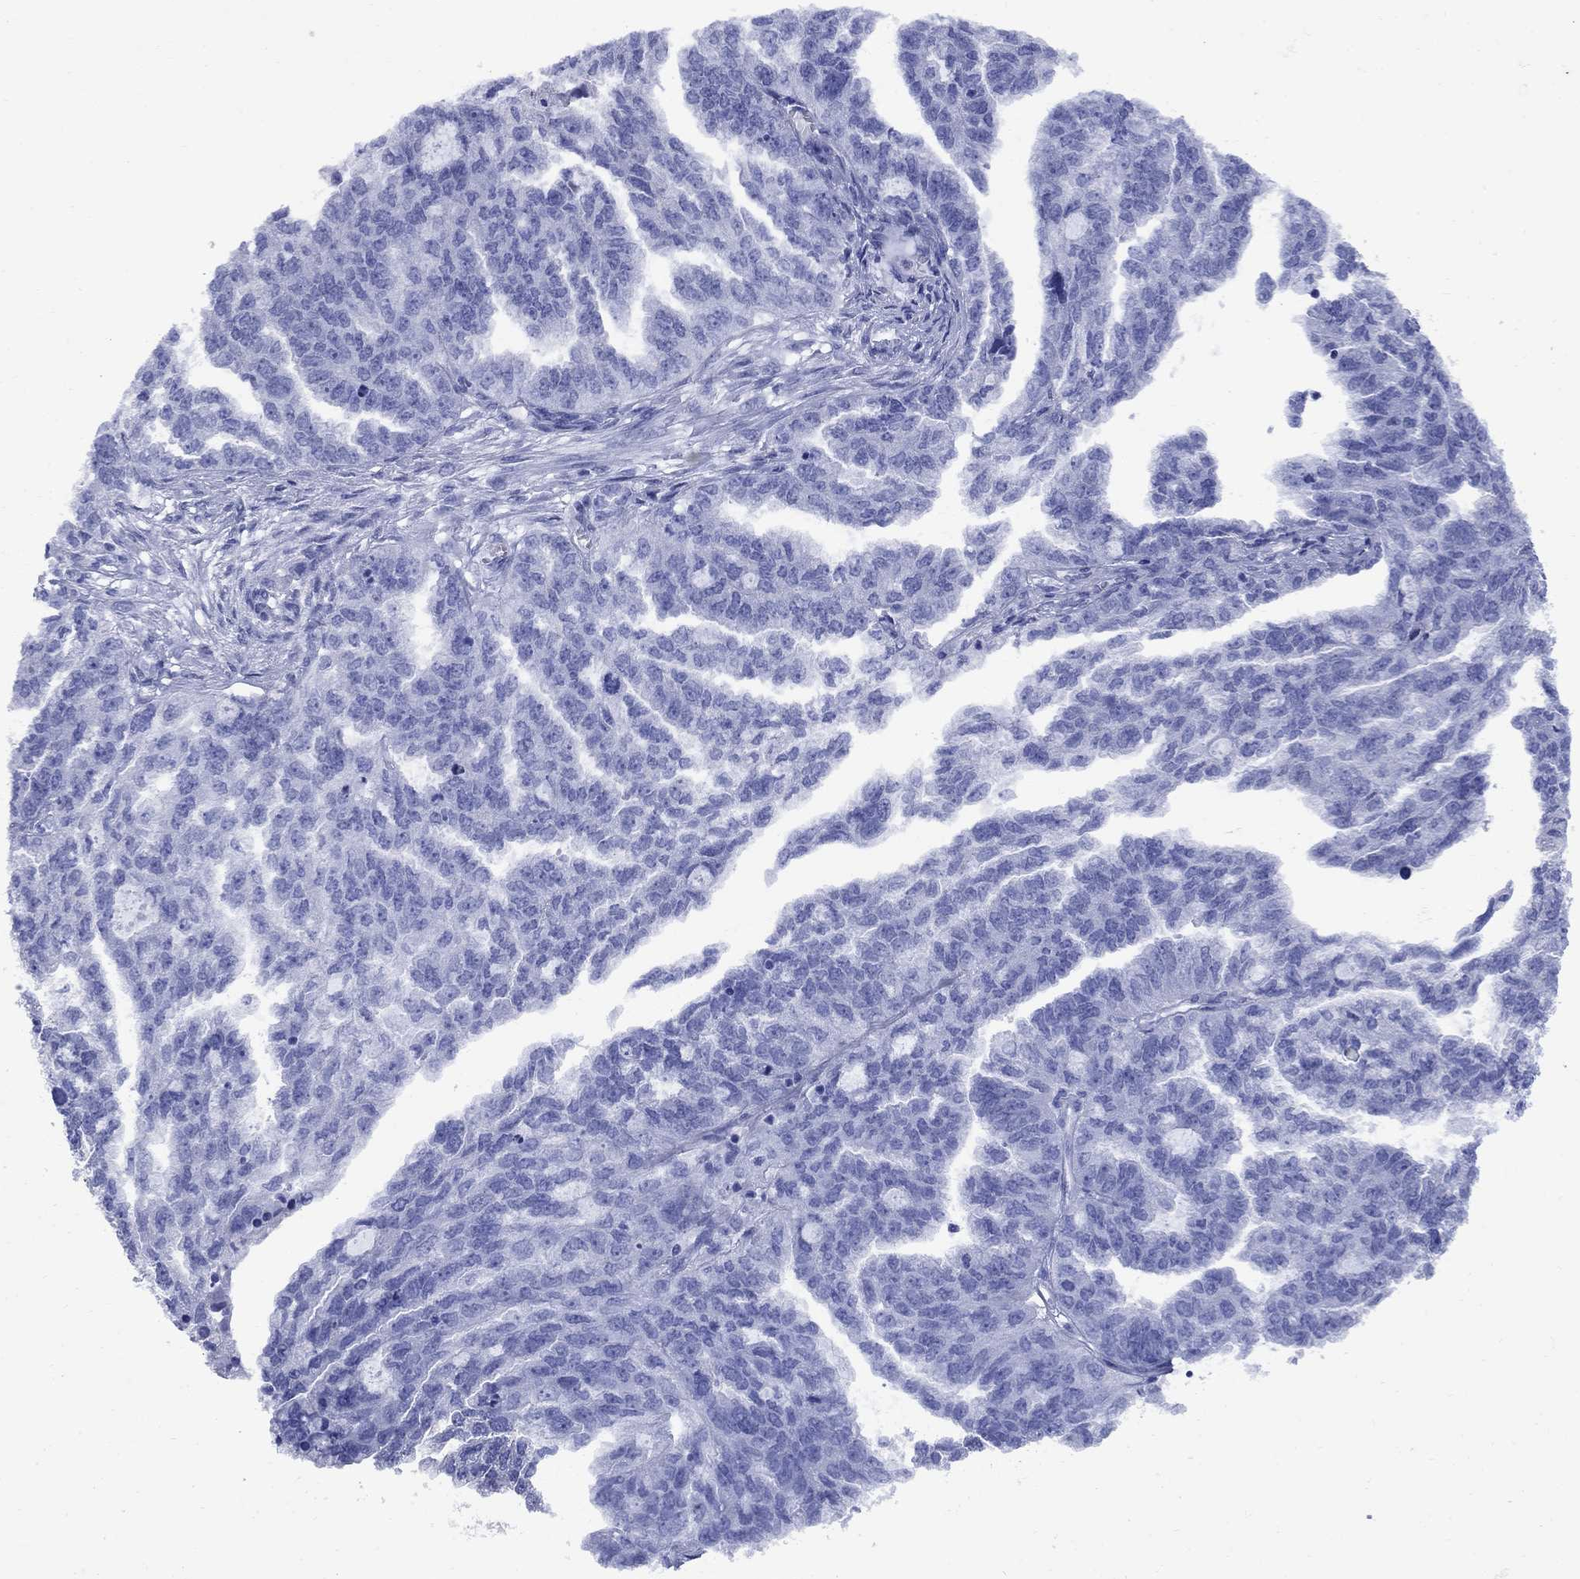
{"staining": {"intensity": "negative", "quantity": "none", "location": "none"}, "tissue": "ovarian cancer", "cell_type": "Tumor cells", "image_type": "cancer", "snomed": [{"axis": "morphology", "description": "Cystadenocarcinoma, serous, NOS"}, {"axis": "topography", "description": "Ovary"}], "caption": "High power microscopy micrograph of an immunohistochemistry image of ovarian cancer, revealing no significant staining in tumor cells. (Immunohistochemistry, brightfield microscopy, high magnification).", "gene": "SMCP", "patient": {"sex": "female", "age": 51}}